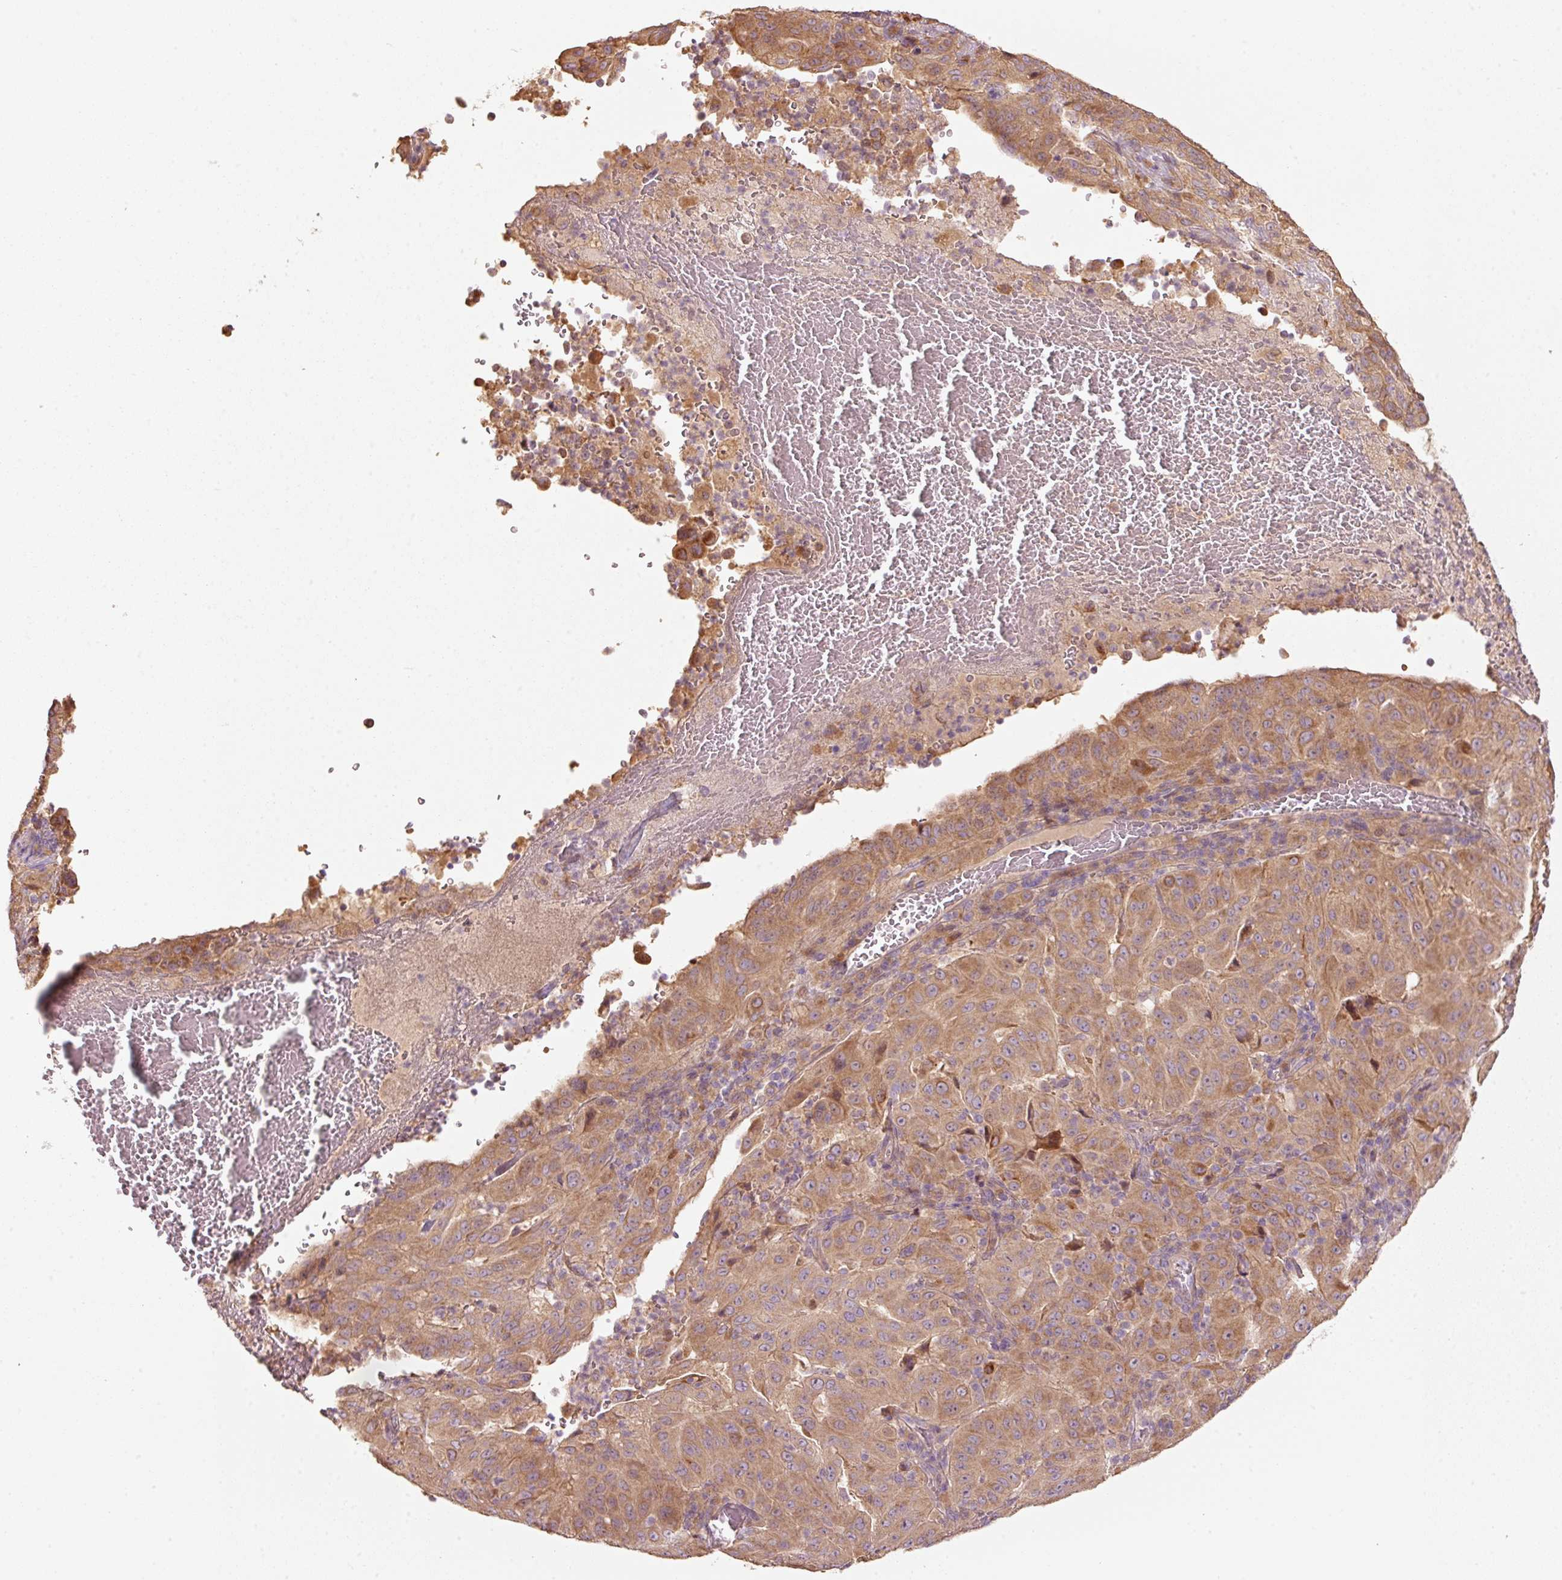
{"staining": {"intensity": "moderate", "quantity": ">75%", "location": "cytoplasmic/membranous"}, "tissue": "pancreatic cancer", "cell_type": "Tumor cells", "image_type": "cancer", "snomed": [{"axis": "morphology", "description": "Adenocarcinoma, NOS"}, {"axis": "topography", "description": "Pancreas"}], "caption": "Pancreatic adenocarcinoma stained with immunohistochemistry reveals moderate cytoplasmic/membranous positivity in about >75% of tumor cells.", "gene": "MAP10", "patient": {"sex": "male", "age": 63}}